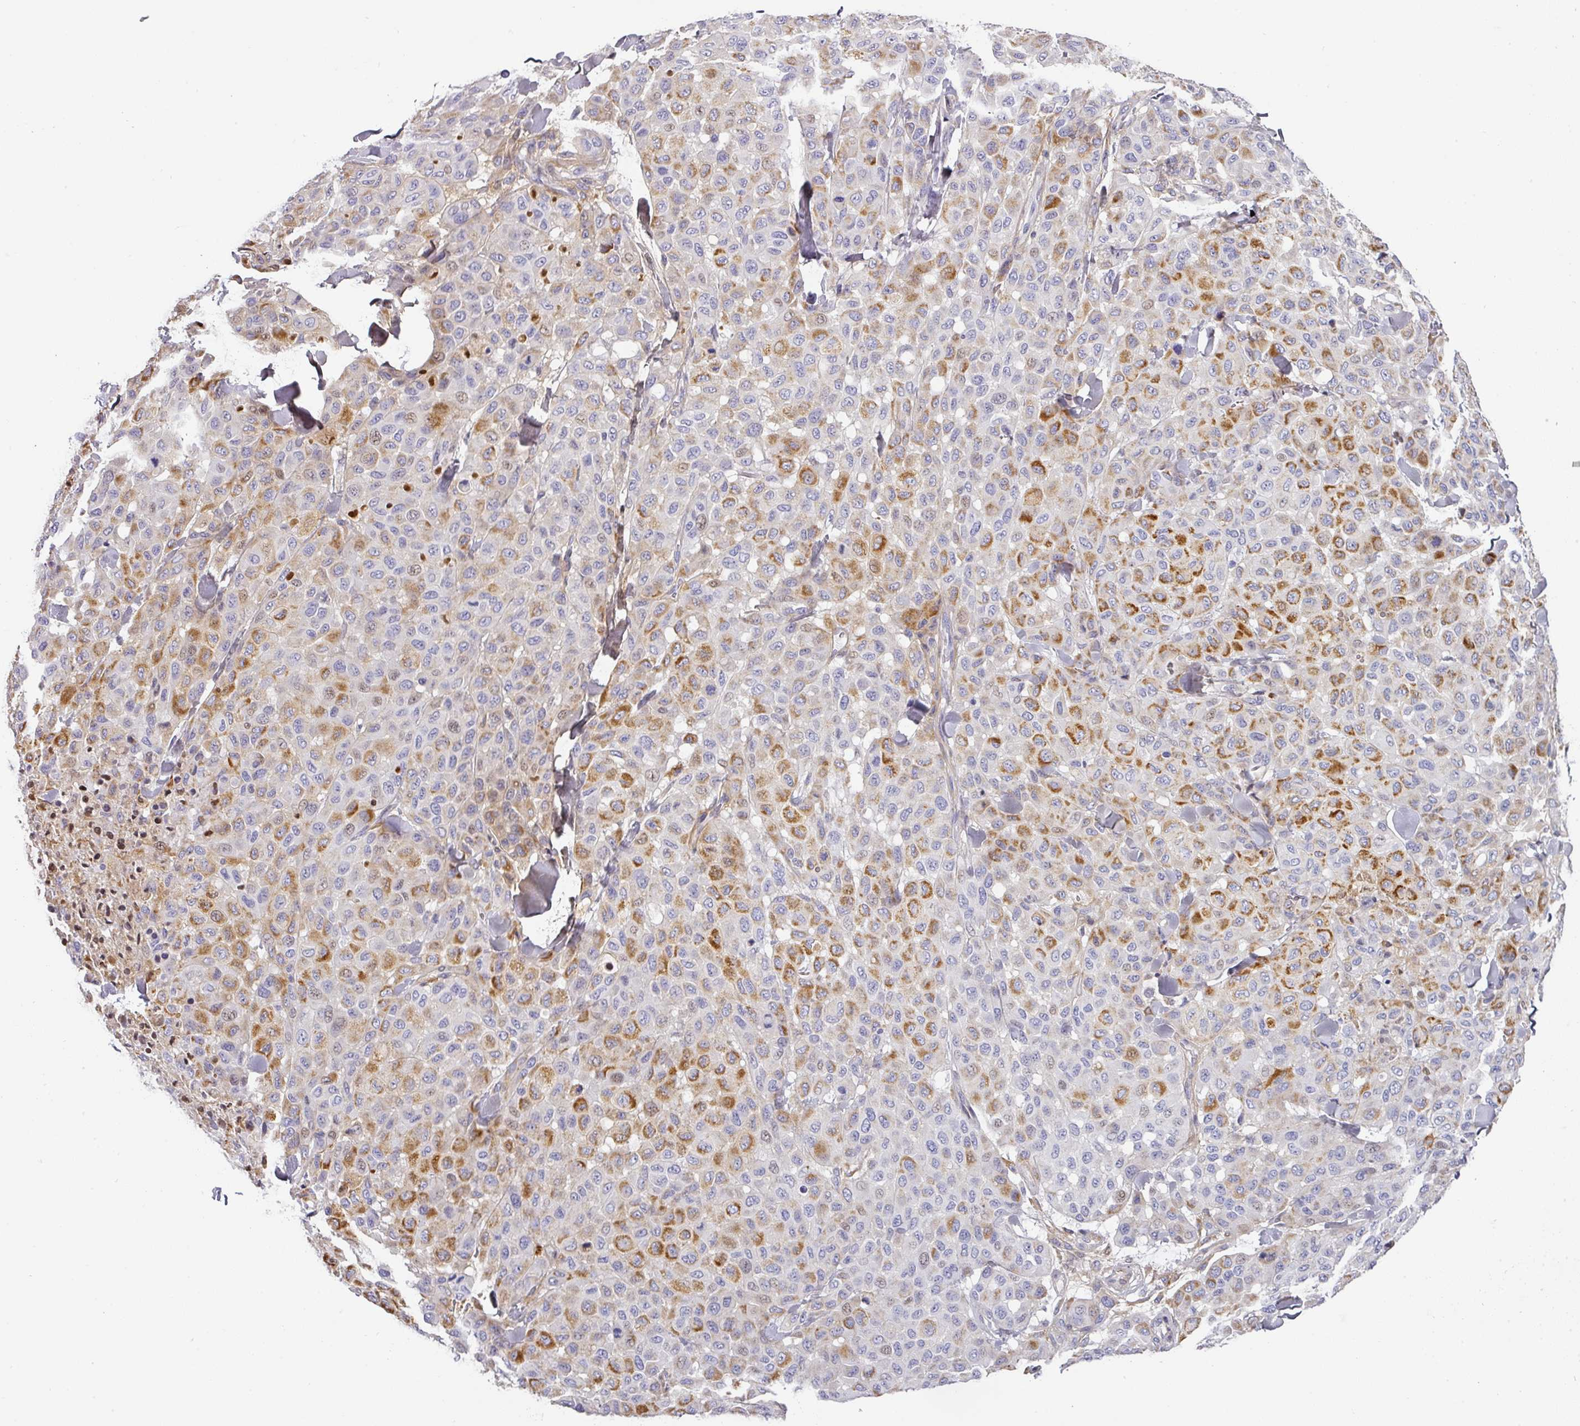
{"staining": {"intensity": "moderate", "quantity": "25%-75%", "location": "cytoplasmic/membranous"}, "tissue": "melanoma", "cell_type": "Tumor cells", "image_type": "cancer", "snomed": [{"axis": "morphology", "description": "Malignant melanoma, Metastatic site"}, {"axis": "topography", "description": "Skin"}], "caption": "A brown stain shows moderate cytoplasmic/membranous staining of a protein in melanoma tumor cells.", "gene": "ANKRD29", "patient": {"sex": "female", "age": 81}}